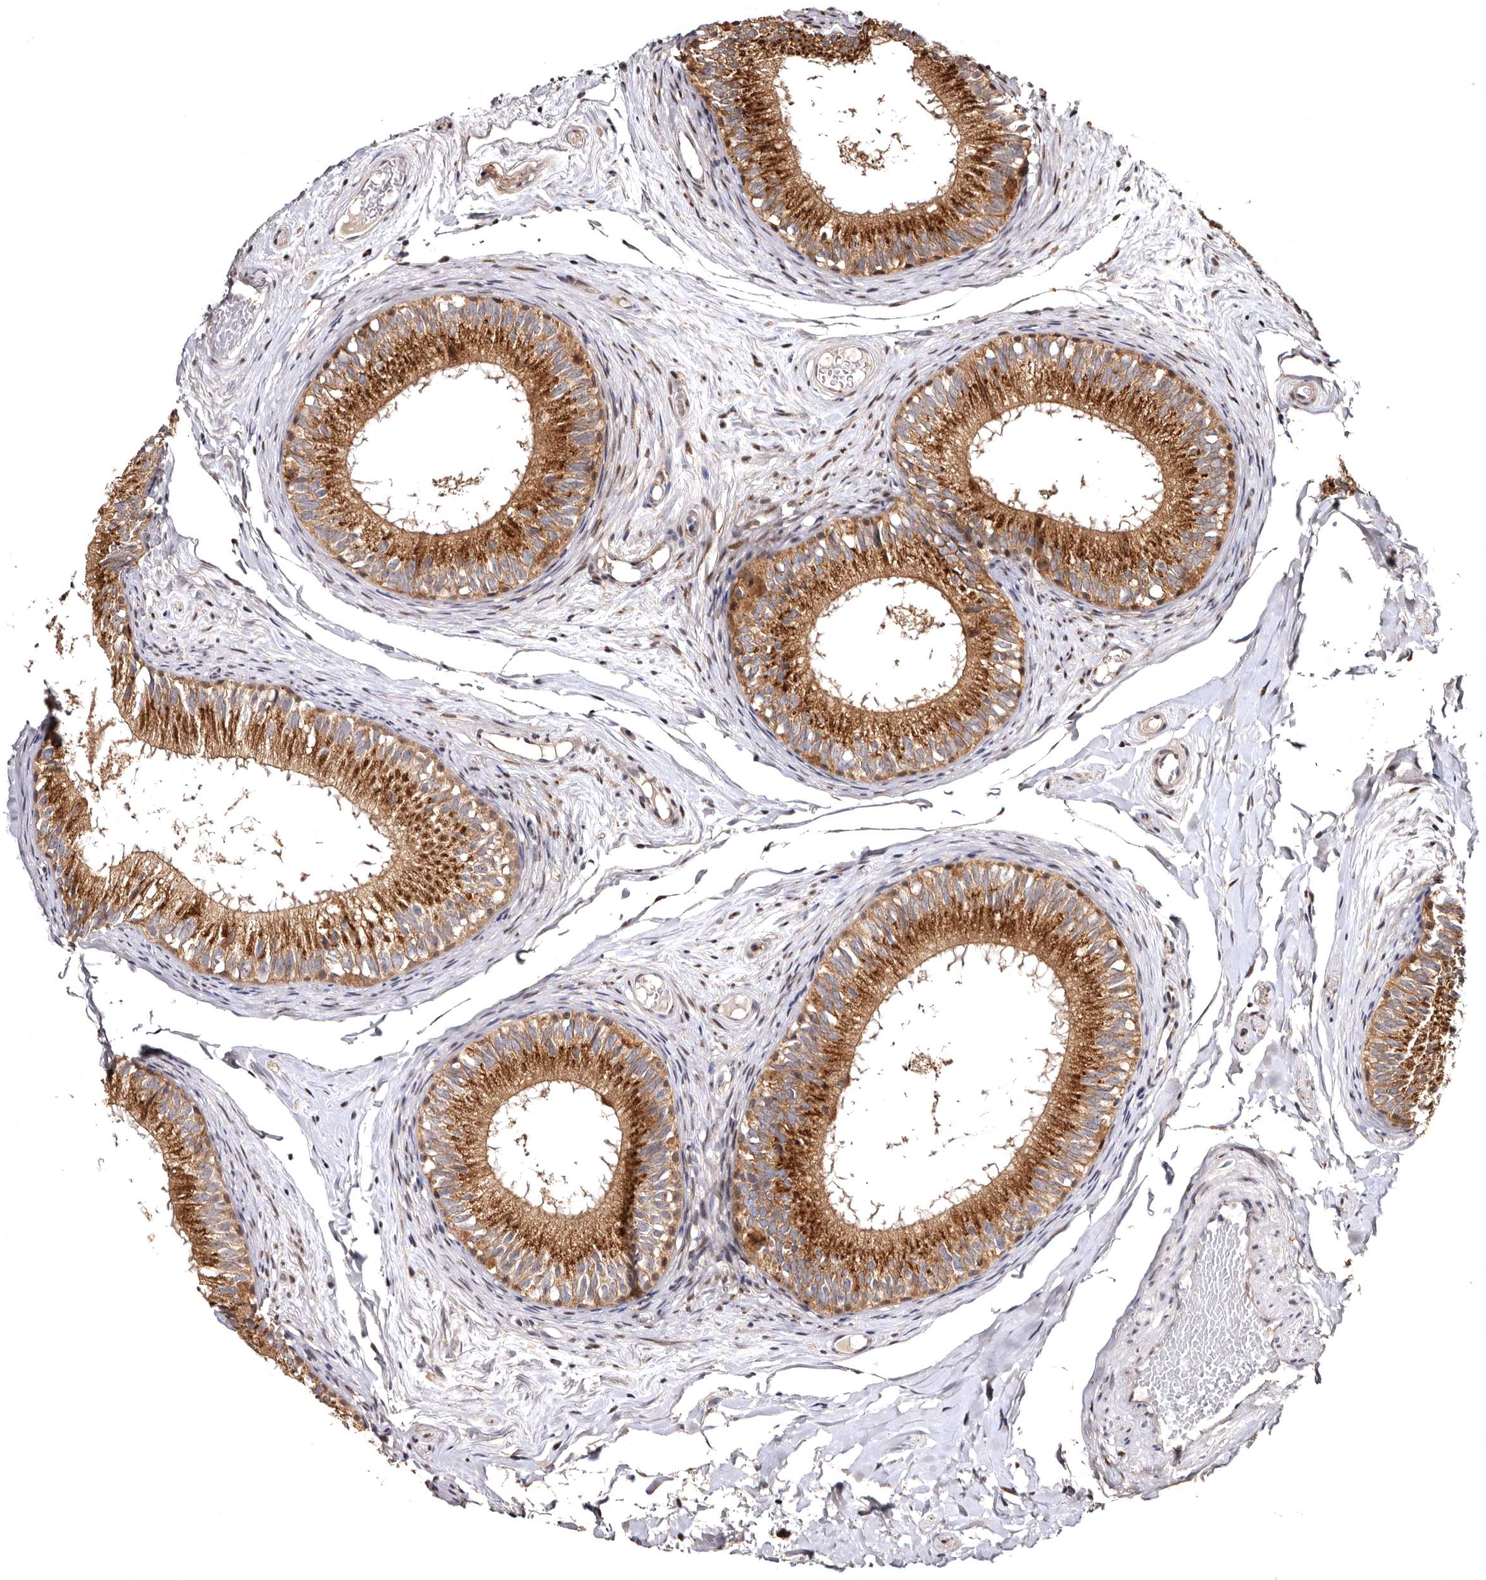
{"staining": {"intensity": "moderate", "quantity": ">75%", "location": "cytoplasmic/membranous"}, "tissue": "epididymis", "cell_type": "Glandular cells", "image_type": "normal", "snomed": [{"axis": "morphology", "description": "Normal tissue, NOS"}, {"axis": "topography", "description": "Epididymis"}], "caption": "Protein staining by immunohistochemistry exhibits moderate cytoplasmic/membranous expression in about >75% of glandular cells in benign epididymis. Using DAB (brown) and hematoxylin (blue) stains, captured at high magnification using brightfield microscopy.", "gene": "FAM91A1", "patient": {"sex": "male", "age": 46}}